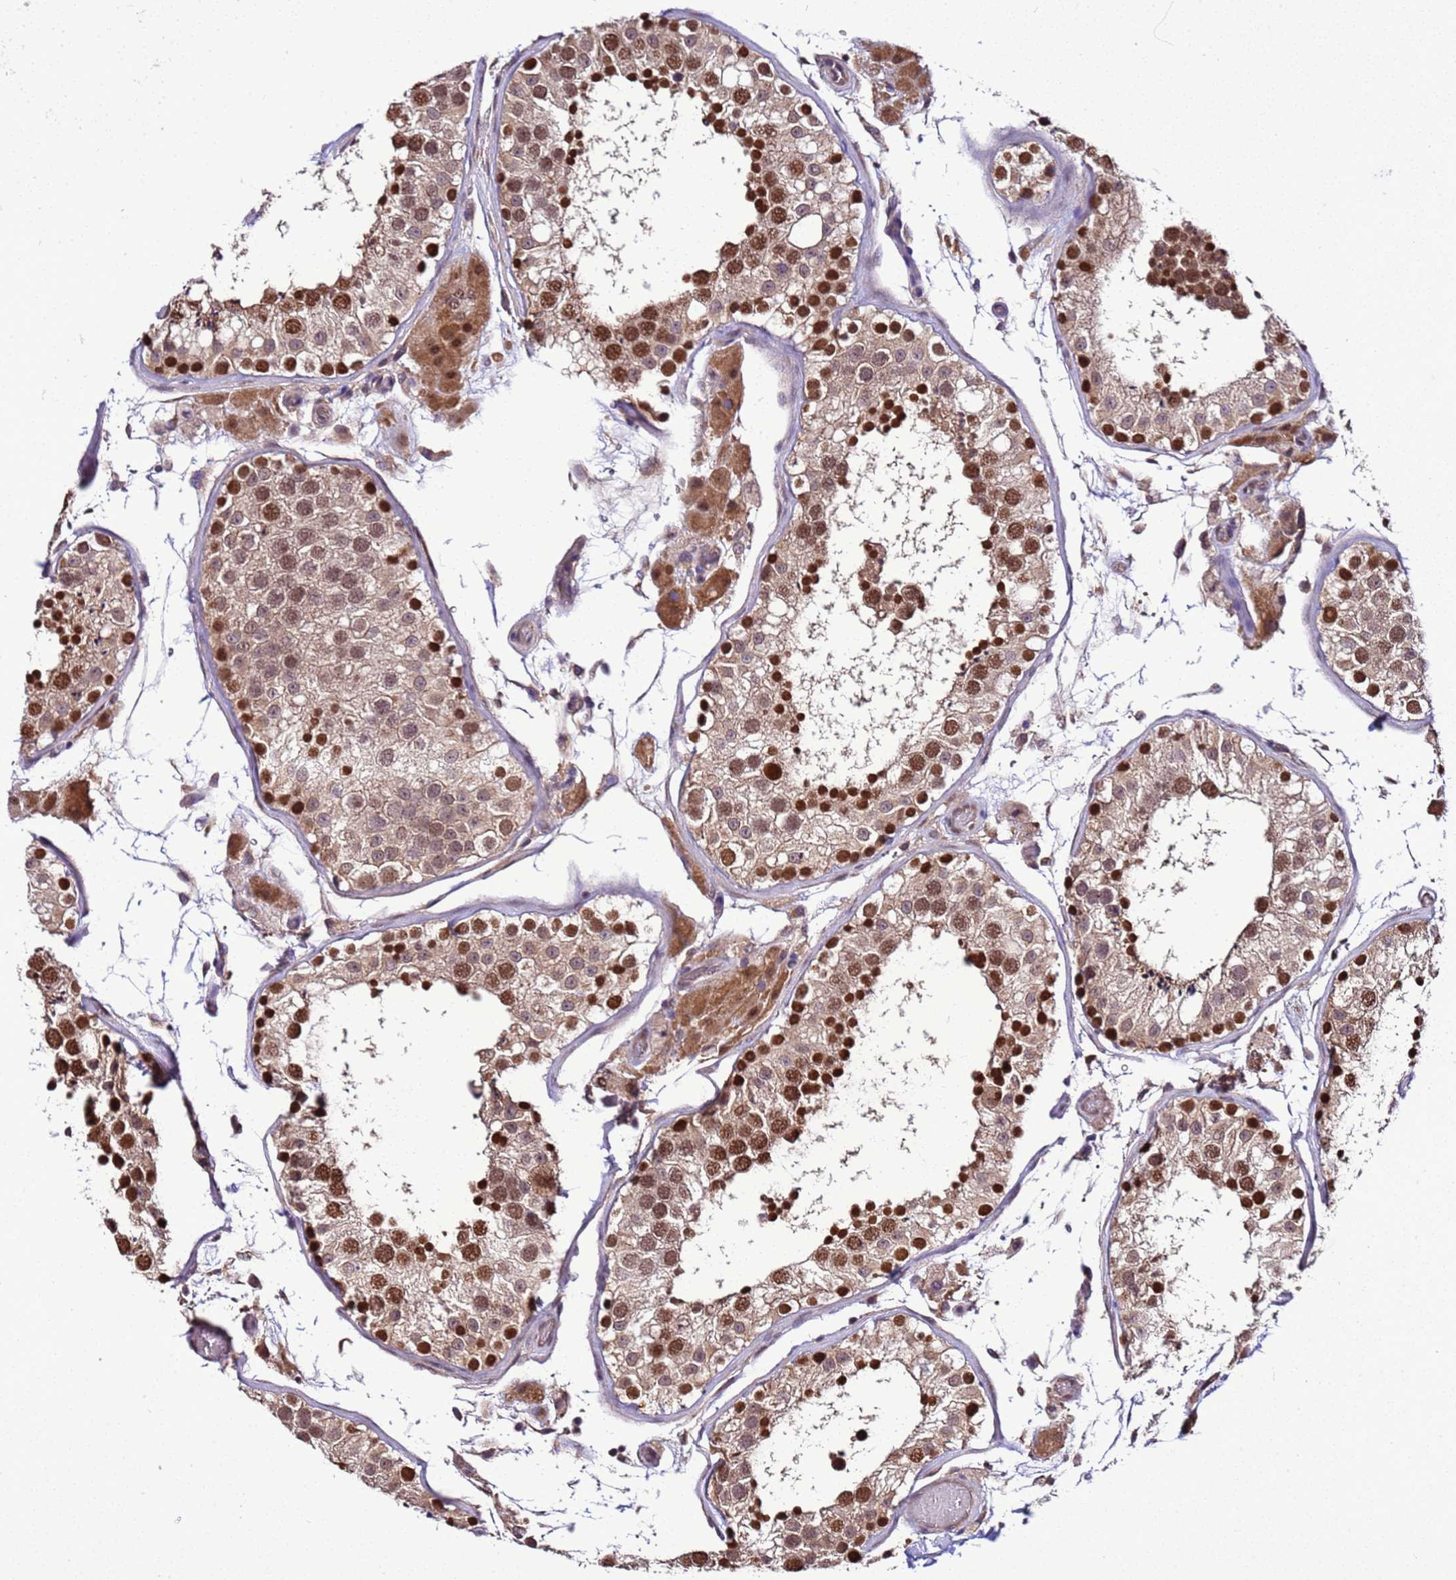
{"staining": {"intensity": "strong", "quantity": ">75%", "location": "nuclear"}, "tissue": "testis", "cell_type": "Cells in seminiferous ducts", "image_type": "normal", "snomed": [{"axis": "morphology", "description": "Normal tissue, NOS"}, {"axis": "topography", "description": "Testis"}], "caption": "Strong nuclear staining is present in approximately >75% of cells in seminiferous ducts in unremarkable testis. (Brightfield microscopy of DAB IHC at high magnification).", "gene": "GEN1", "patient": {"sex": "male", "age": 26}}